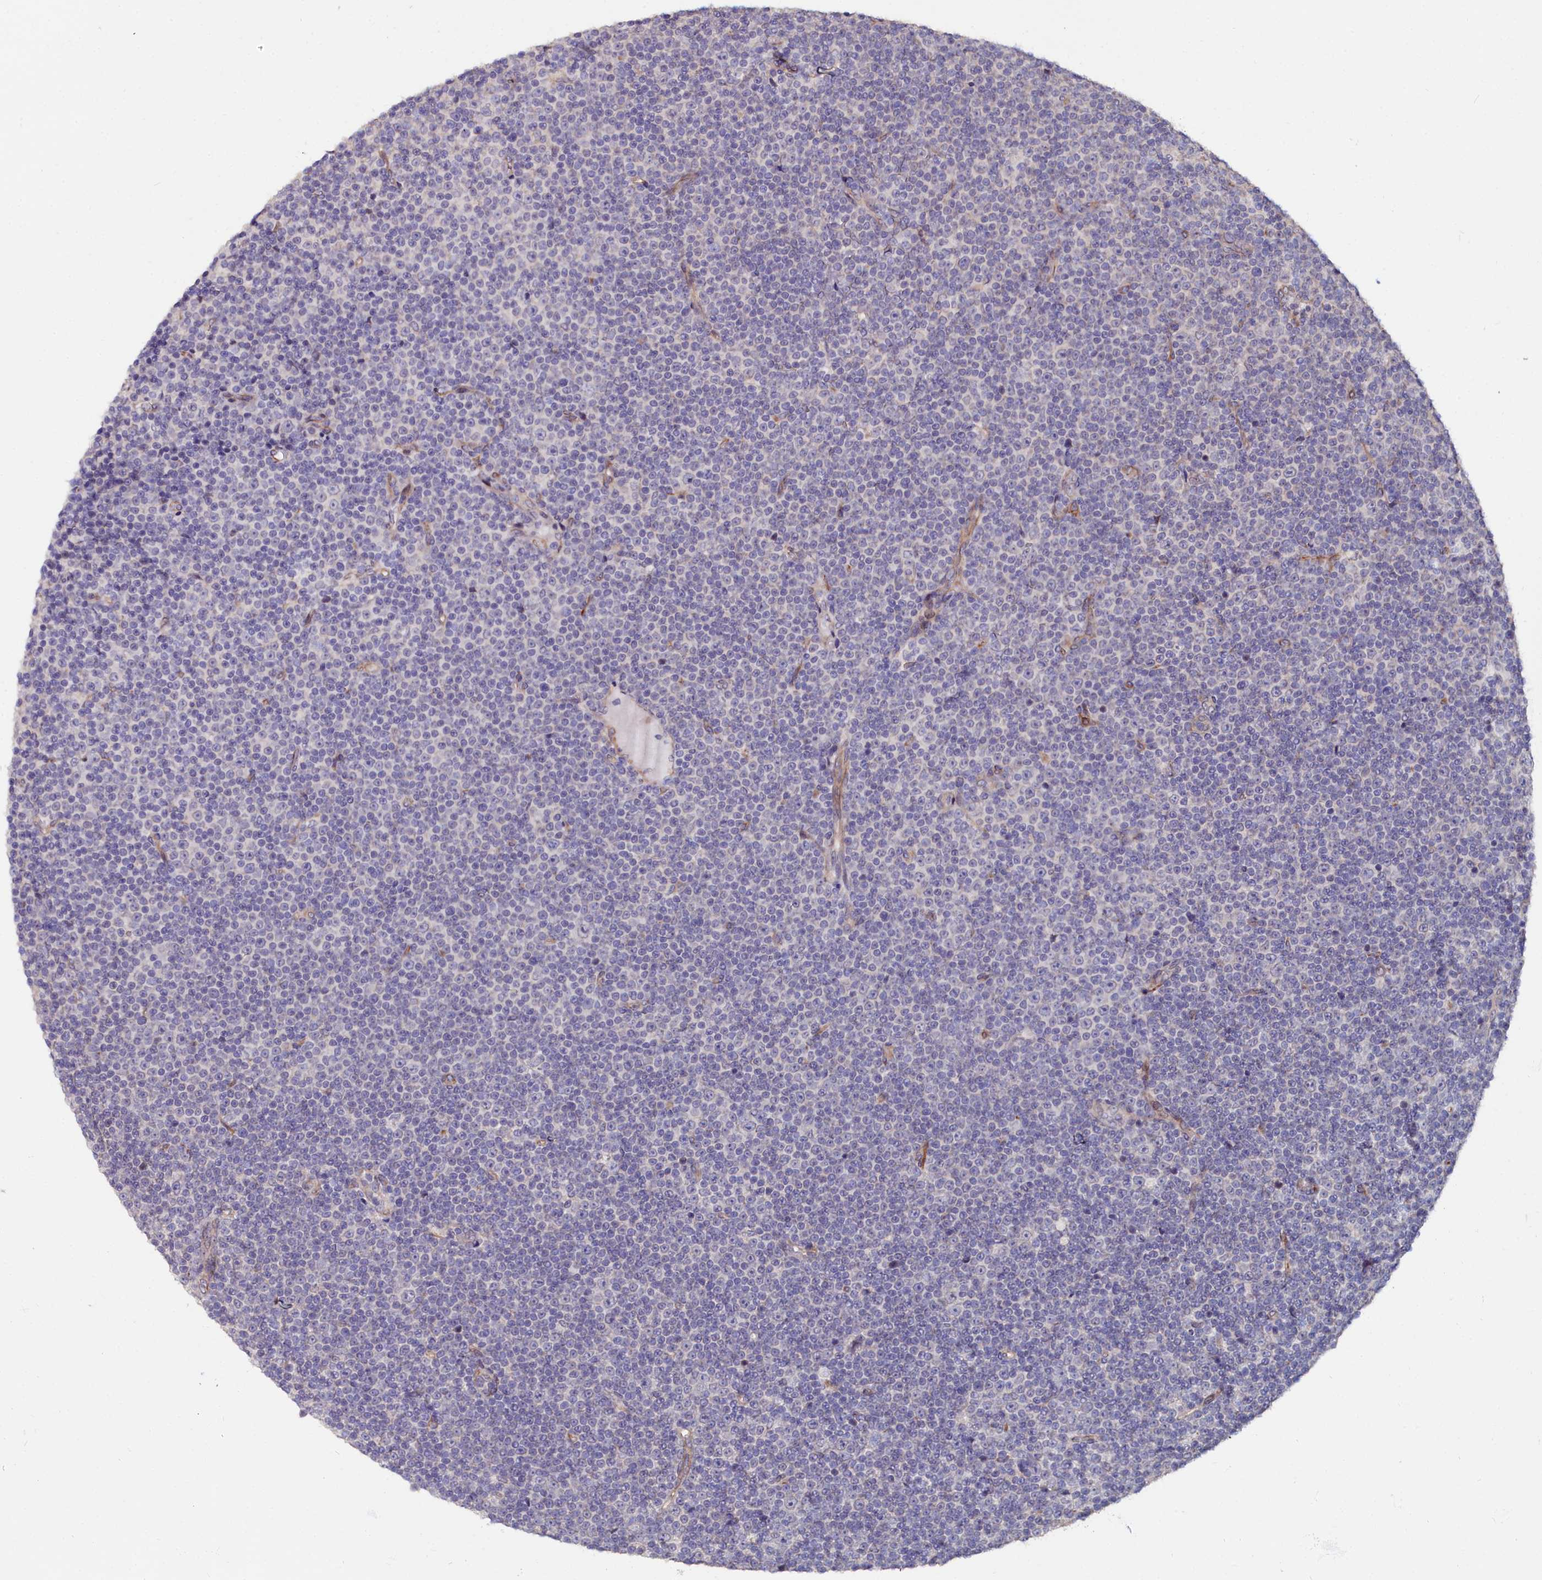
{"staining": {"intensity": "negative", "quantity": "none", "location": "none"}, "tissue": "lymphoma", "cell_type": "Tumor cells", "image_type": "cancer", "snomed": [{"axis": "morphology", "description": "Malignant lymphoma, non-Hodgkin's type, Low grade"}, {"axis": "topography", "description": "Lymph node"}], "caption": "Image shows no significant protein positivity in tumor cells of lymphoma.", "gene": "C4orf19", "patient": {"sex": "female", "age": 67}}